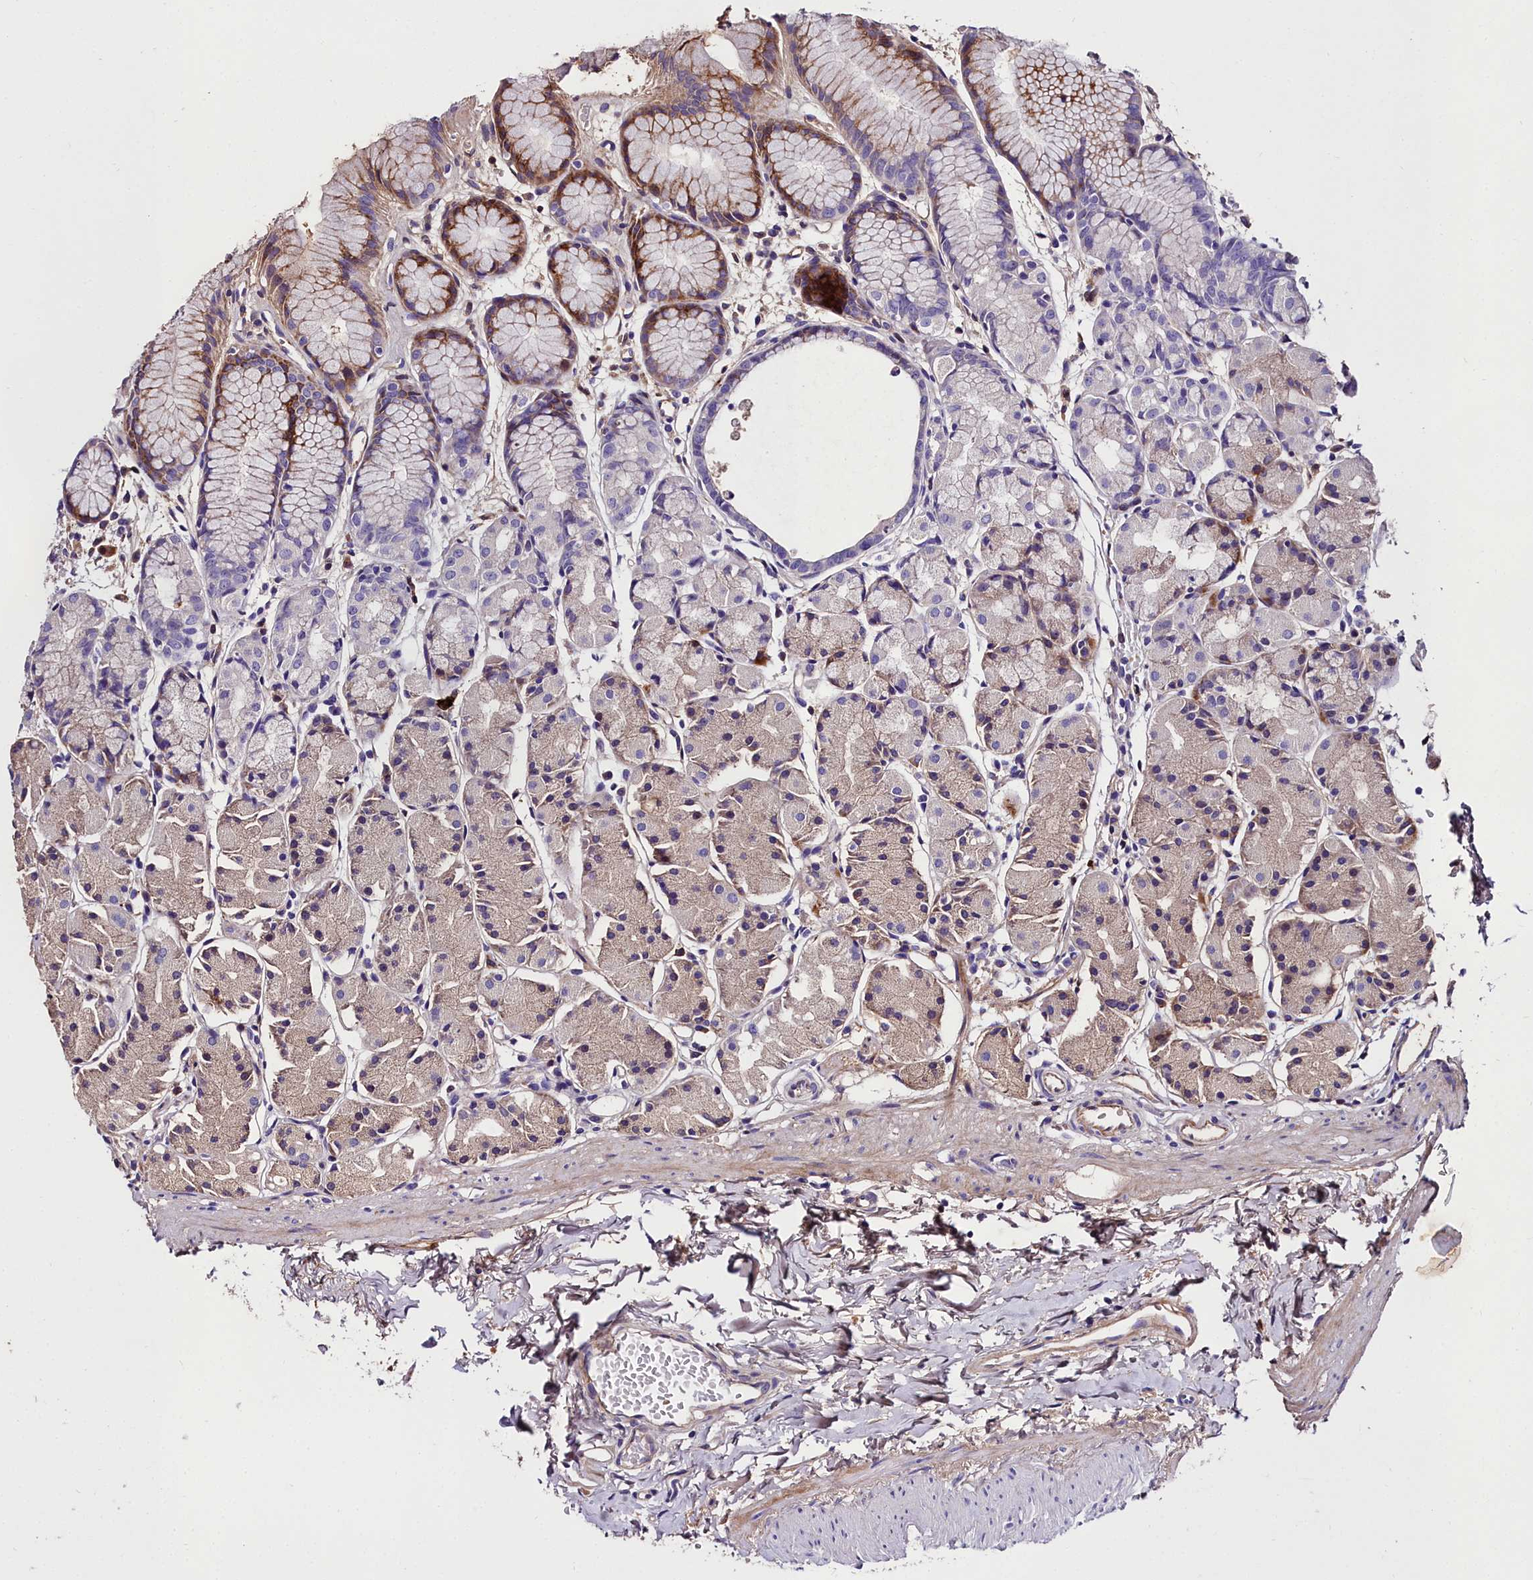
{"staining": {"intensity": "moderate", "quantity": "<25%", "location": "cytoplasmic/membranous"}, "tissue": "stomach", "cell_type": "Glandular cells", "image_type": "normal", "snomed": [{"axis": "morphology", "description": "Normal tissue, NOS"}, {"axis": "topography", "description": "Stomach, upper"}], "caption": "This is a photomicrograph of immunohistochemistry (IHC) staining of normal stomach, which shows moderate positivity in the cytoplasmic/membranous of glandular cells.", "gene": "MS4A18", "patient": {"sex": "male", "age": 47}}